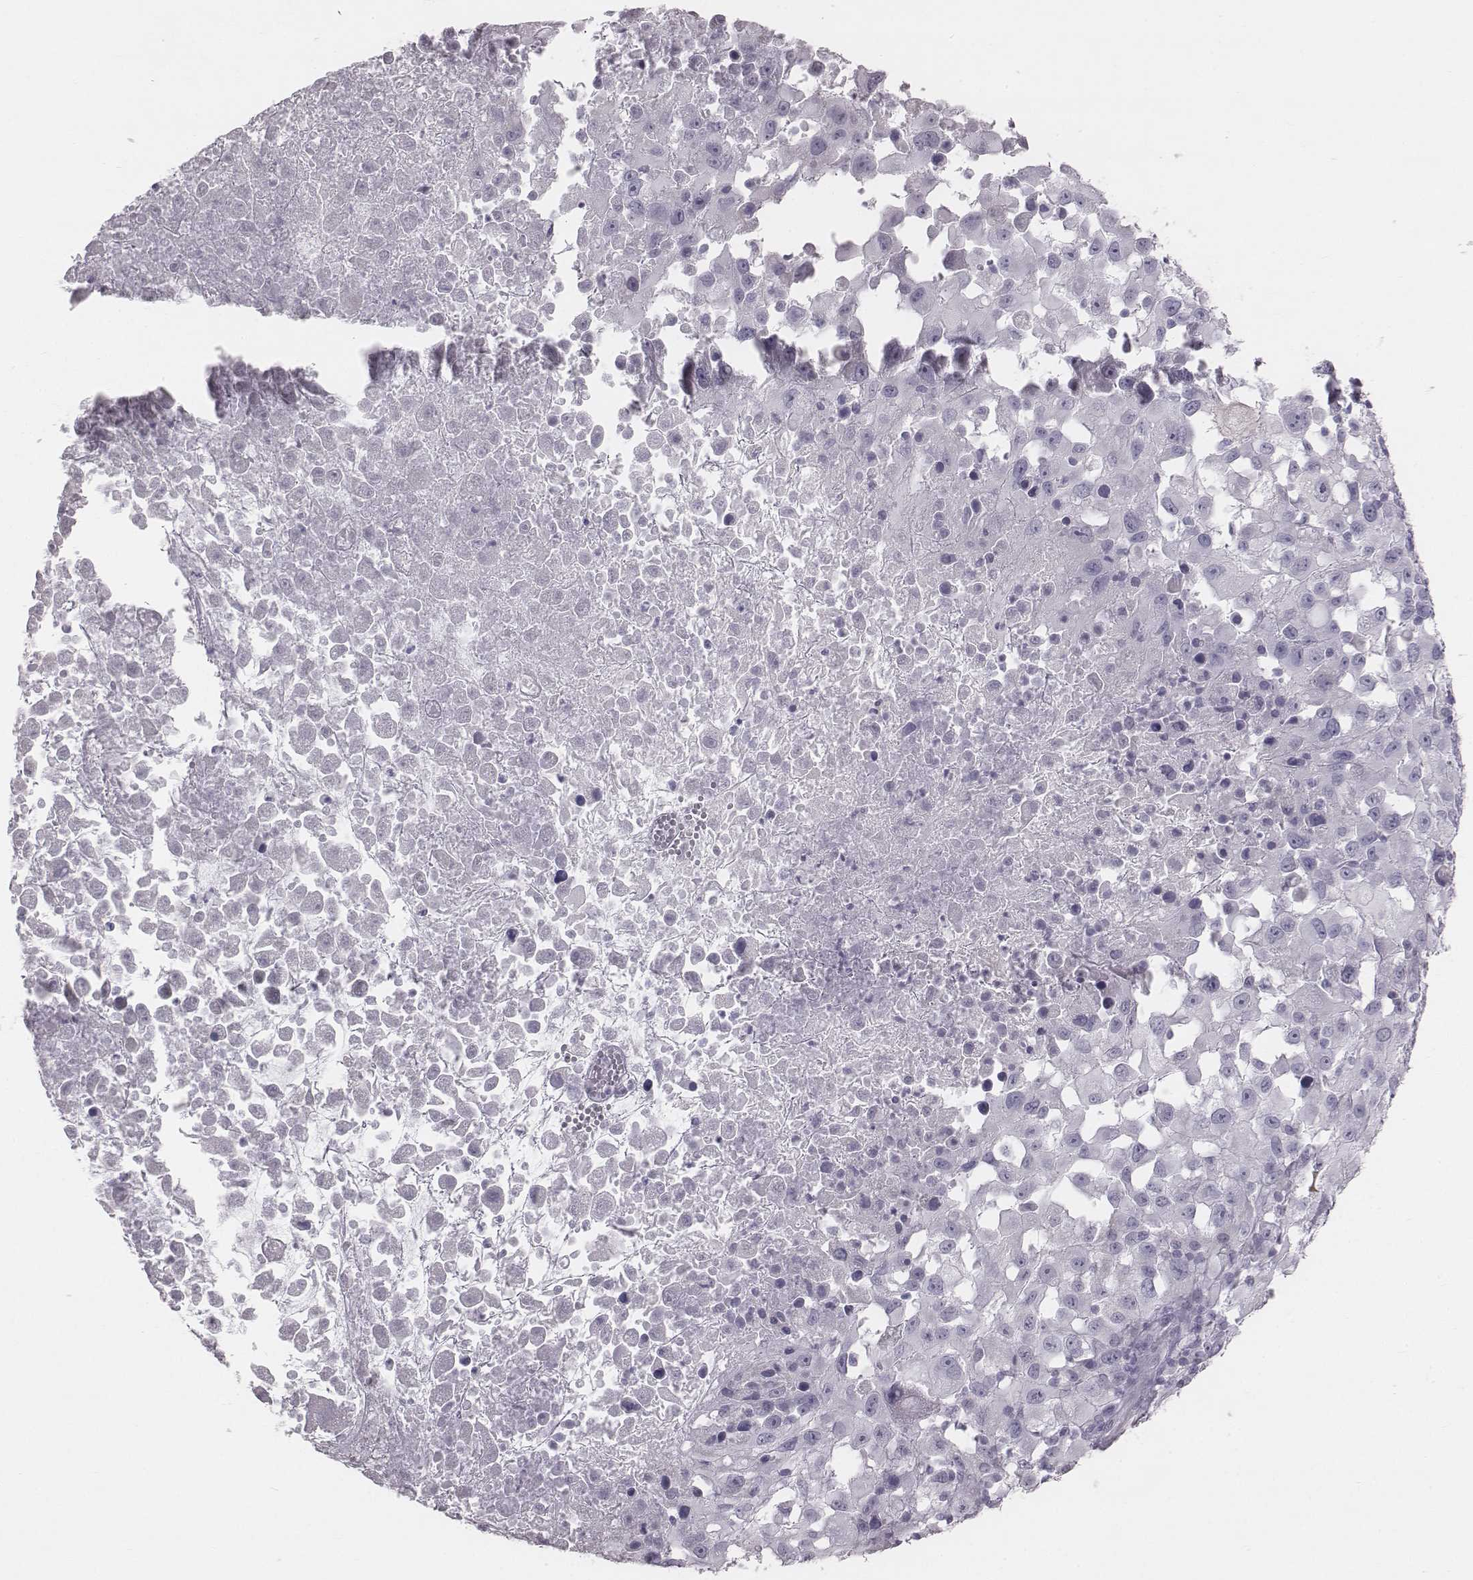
{"staining": {"intensity": "negative", "quantity": "none", "location": "none"}, "tissue": "melanoma", "cell_type": "Tumor cells", "image_type": "cancer", "snomed": [{"axis": "morphology", "description": "Malignant melanoma, Metastatic site"}, {"axis": "topography", "description": "Soft tissue"}], "caption": "Melanoma was stained to show a protein in brown. There is no significant staining in tumor cells.", "gene": "C6orf58", "patient": {"sex": "male", "age": 50}}